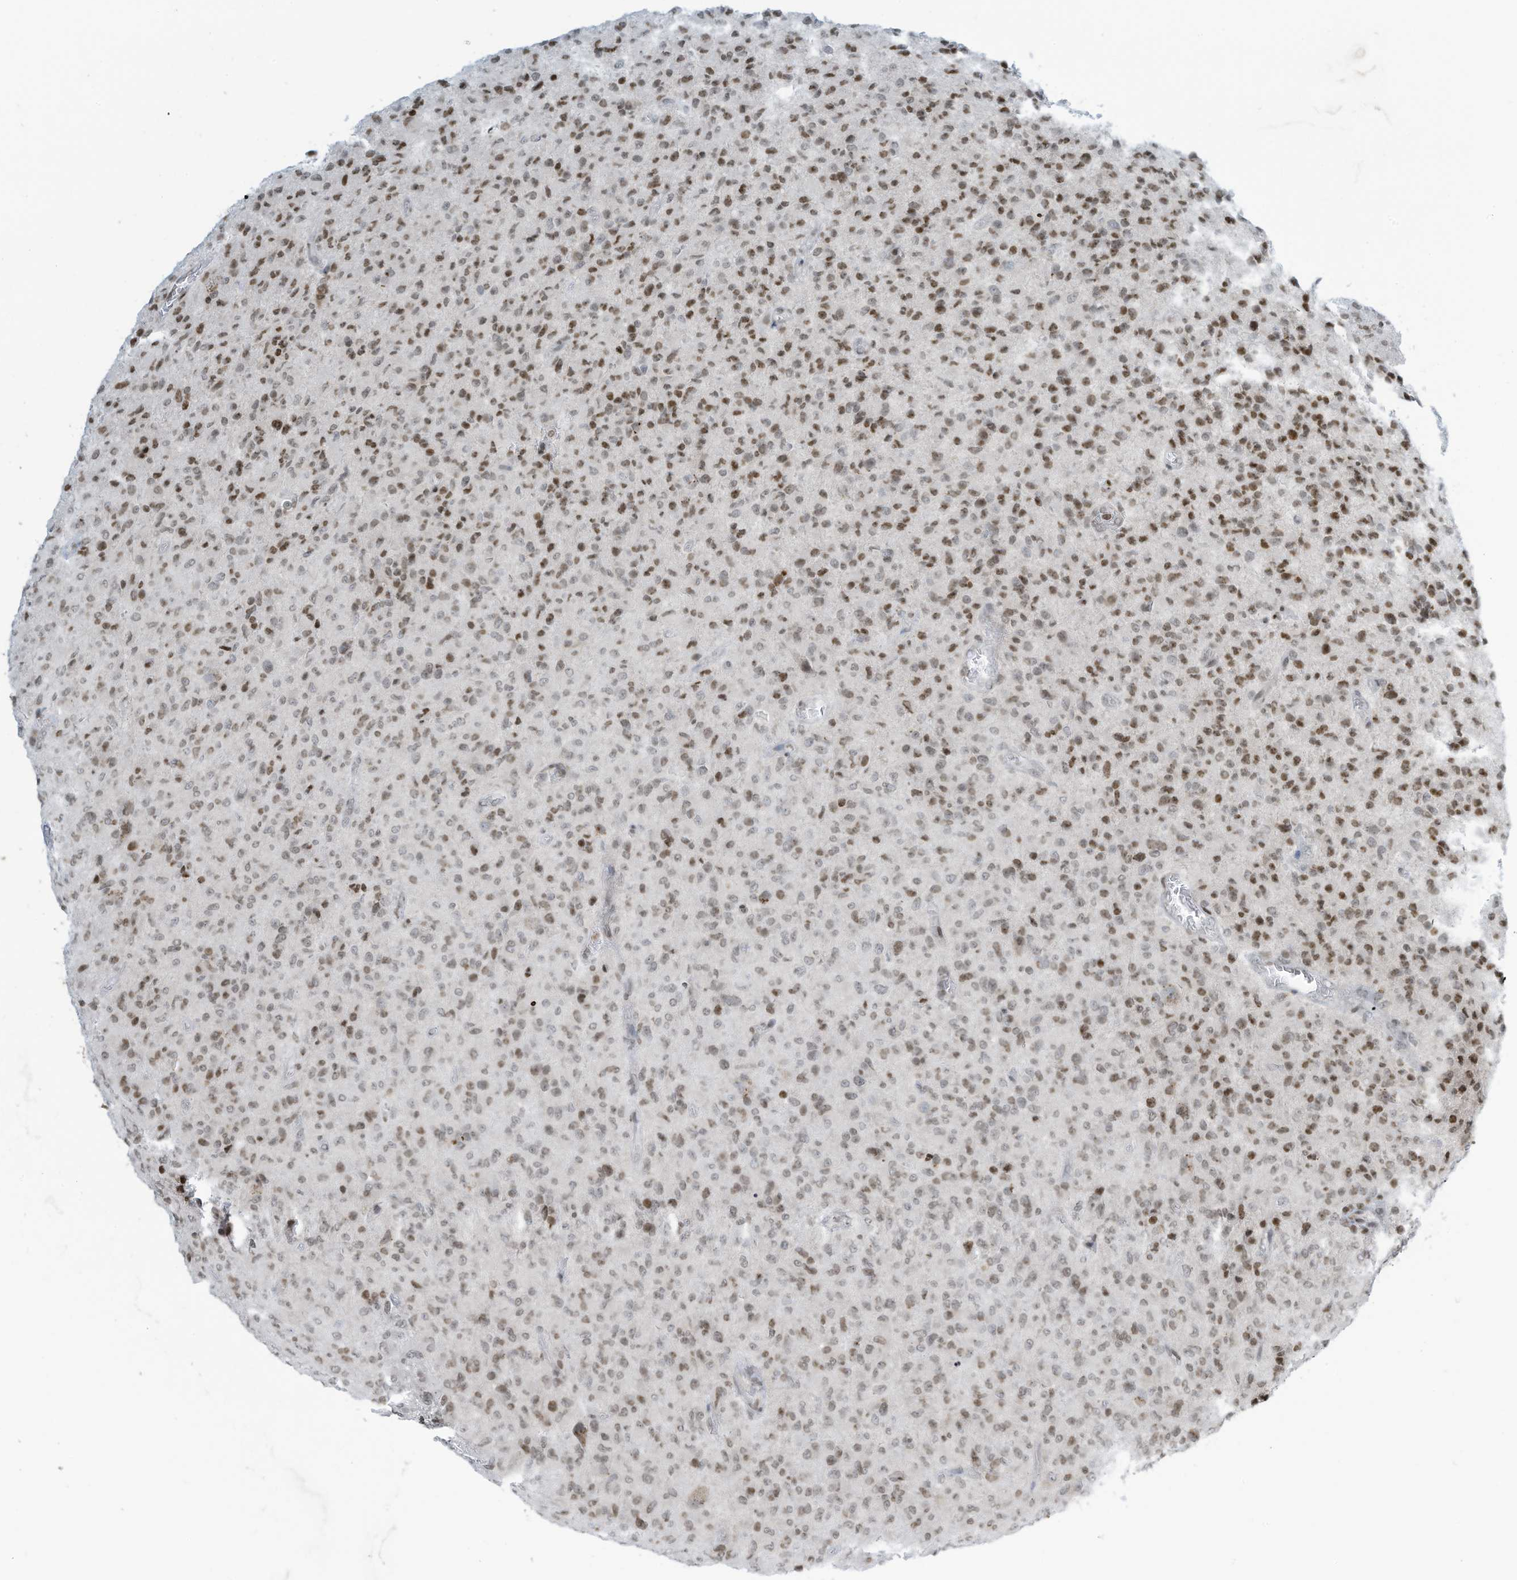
{"staining": {"intensity": "moderate", "quantity": "25%-75%", "location": "nuclear"}, "tissue": "glioma", "cell_type": "Tumor cells", "image_type": "cancer", "snomed": [{"axis": "morphology", "description": "Glioma, malignant, High grade"}, {"axis": "topography", "description": "Brain"}], "caption": "Tumor cells exhibit moderate nuclear positivity in approximately 25%-75% of cells in glioma.", "gene": "ADI1", "patient": {"sex": "female", "age": 57}}